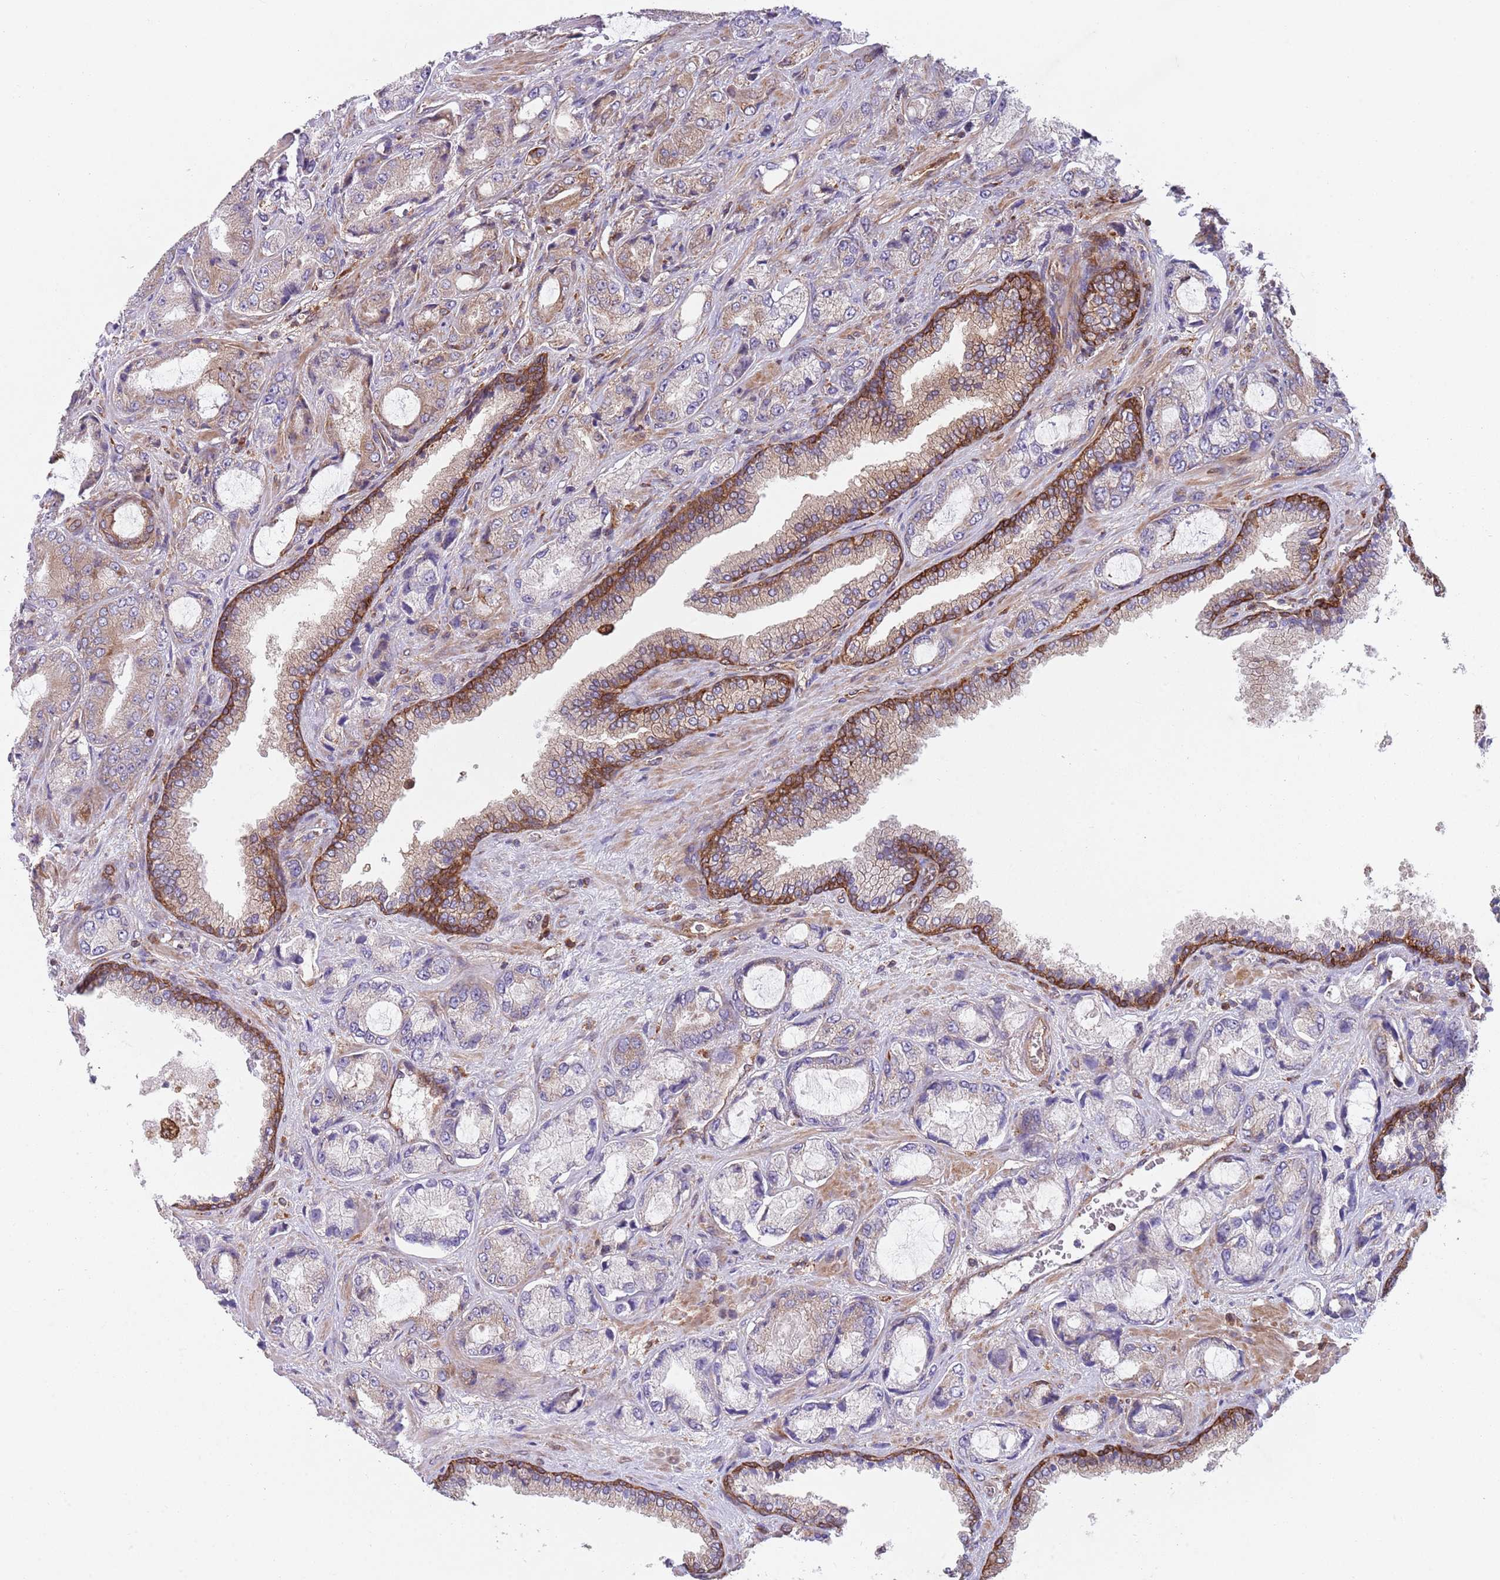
{"staining": {"intensity": "weak", "quantity": "<25%", "location": "cytoplasmic/membranous"}, "tissue": "prostate cancer", "cell_type": "Tumor cells", "image_type": "cancer", "snomed": [{"axis": "morphology", "description": "Adenocarcinoma, High grade"}, {"axis": "topography", "description": "Prostate"}], "caption": "Human prostate cancer (high-grade adenocarcinoma) stained for a protein using immunohistochemistry reveals no expression in tumor cells.", "gene": "ZMYM5", "patient": {"sex": "male", "age": 68}}